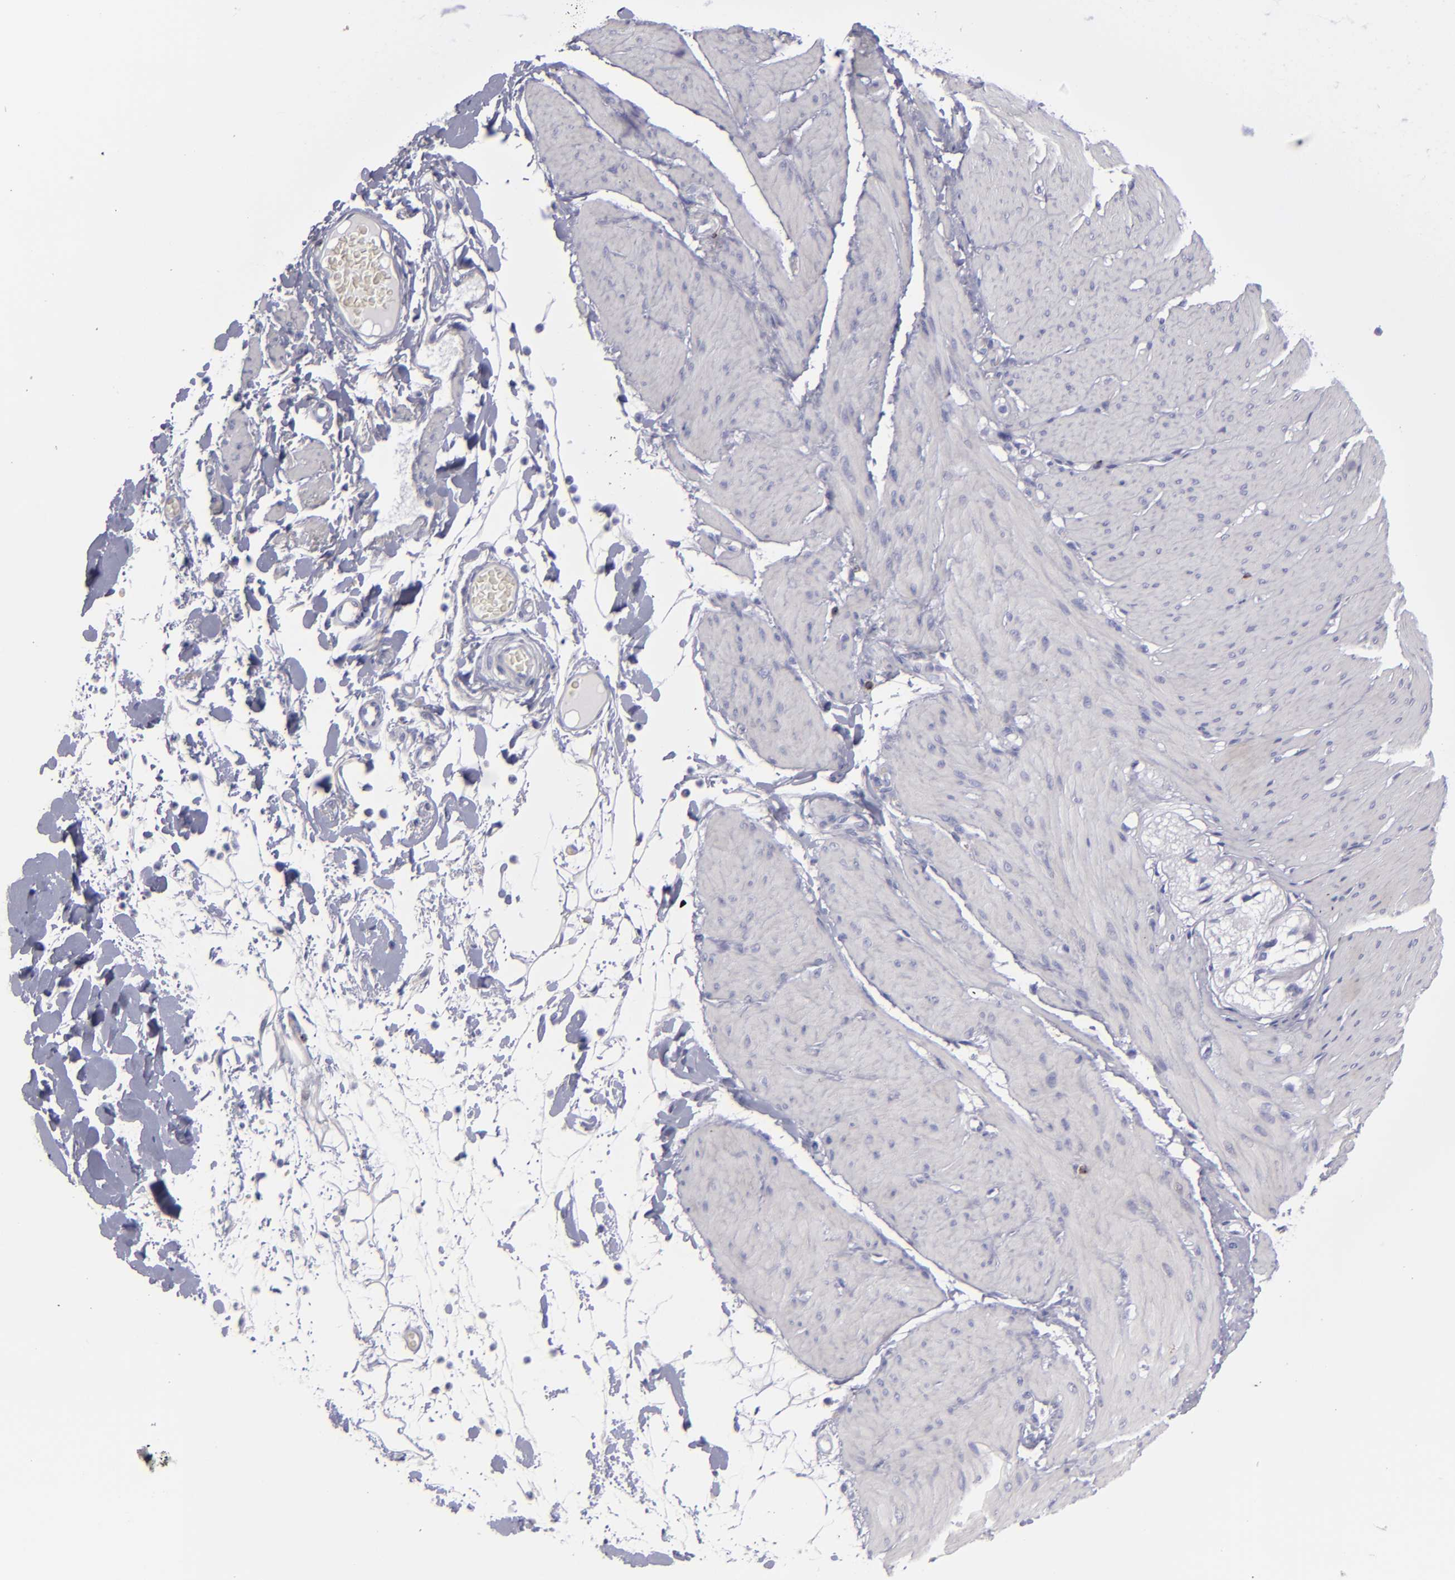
{"staining": {"intensity": "negative", "quantity": "none", "location": "none"}, "tissue": "smooth muscle", "cell_type": "Smooth muscle cells", "image_type": "normal", "snomed": [{"axis": "morphology", "description": "Normal tissue, NOS"}, {"axis": "topography", "description": "Smooth muscle"}, {"axis": "topography", "description": "Colon"}], "caption": "Histopathology image shows no protein staining in smooth muscle cells of unremarkable smooth muscle.", "gene": "CD2", "patient": {"sex": "male", "age": 67}}